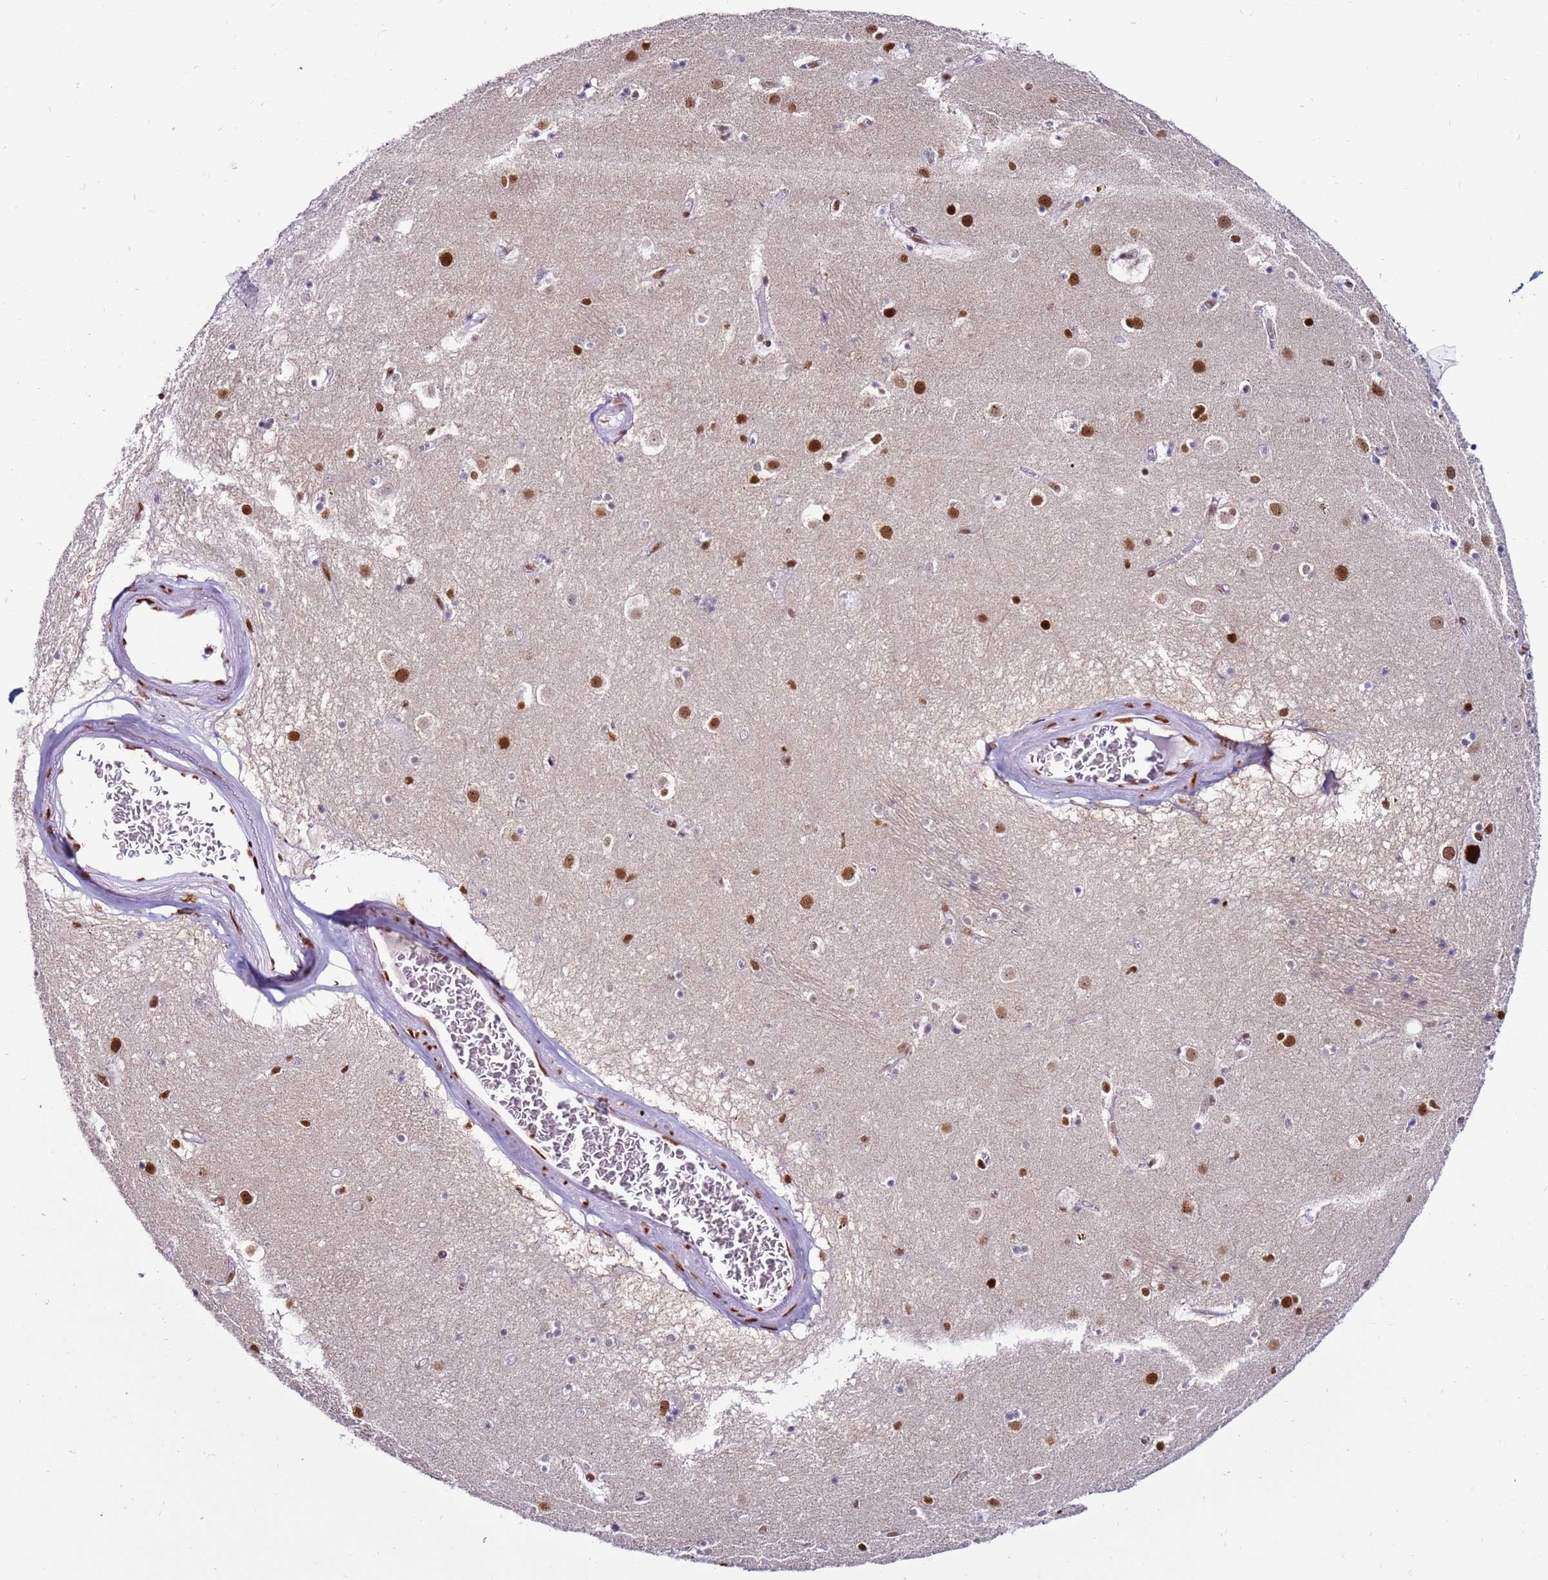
{"staining": {"intensity": "strong", "quantity": "<25%", "location": "nuclear"}, "tissue": "caudate", "cell_type": "Glial cells", "image_type": "normal", "snomed": [{"axis": "morphology", "description": "Normal tissue, NOS"}, {"axis": "topography", "description": "Lateral ventricle wall"}], "caption": "Unremarkable caudate was stained to show a protein in brown. There is medium levels of strong nuclear expression in approximately <25% of glial cells. The staining was performed using DAB (3,3'-diaminobenzidine) to visualize the protein expression in brown, while the nuclei were stained in blue with hematoxylin (Magnification: 20x).", "gene": "KPNA4", "patient": {"sex": "male", "age": 70}}